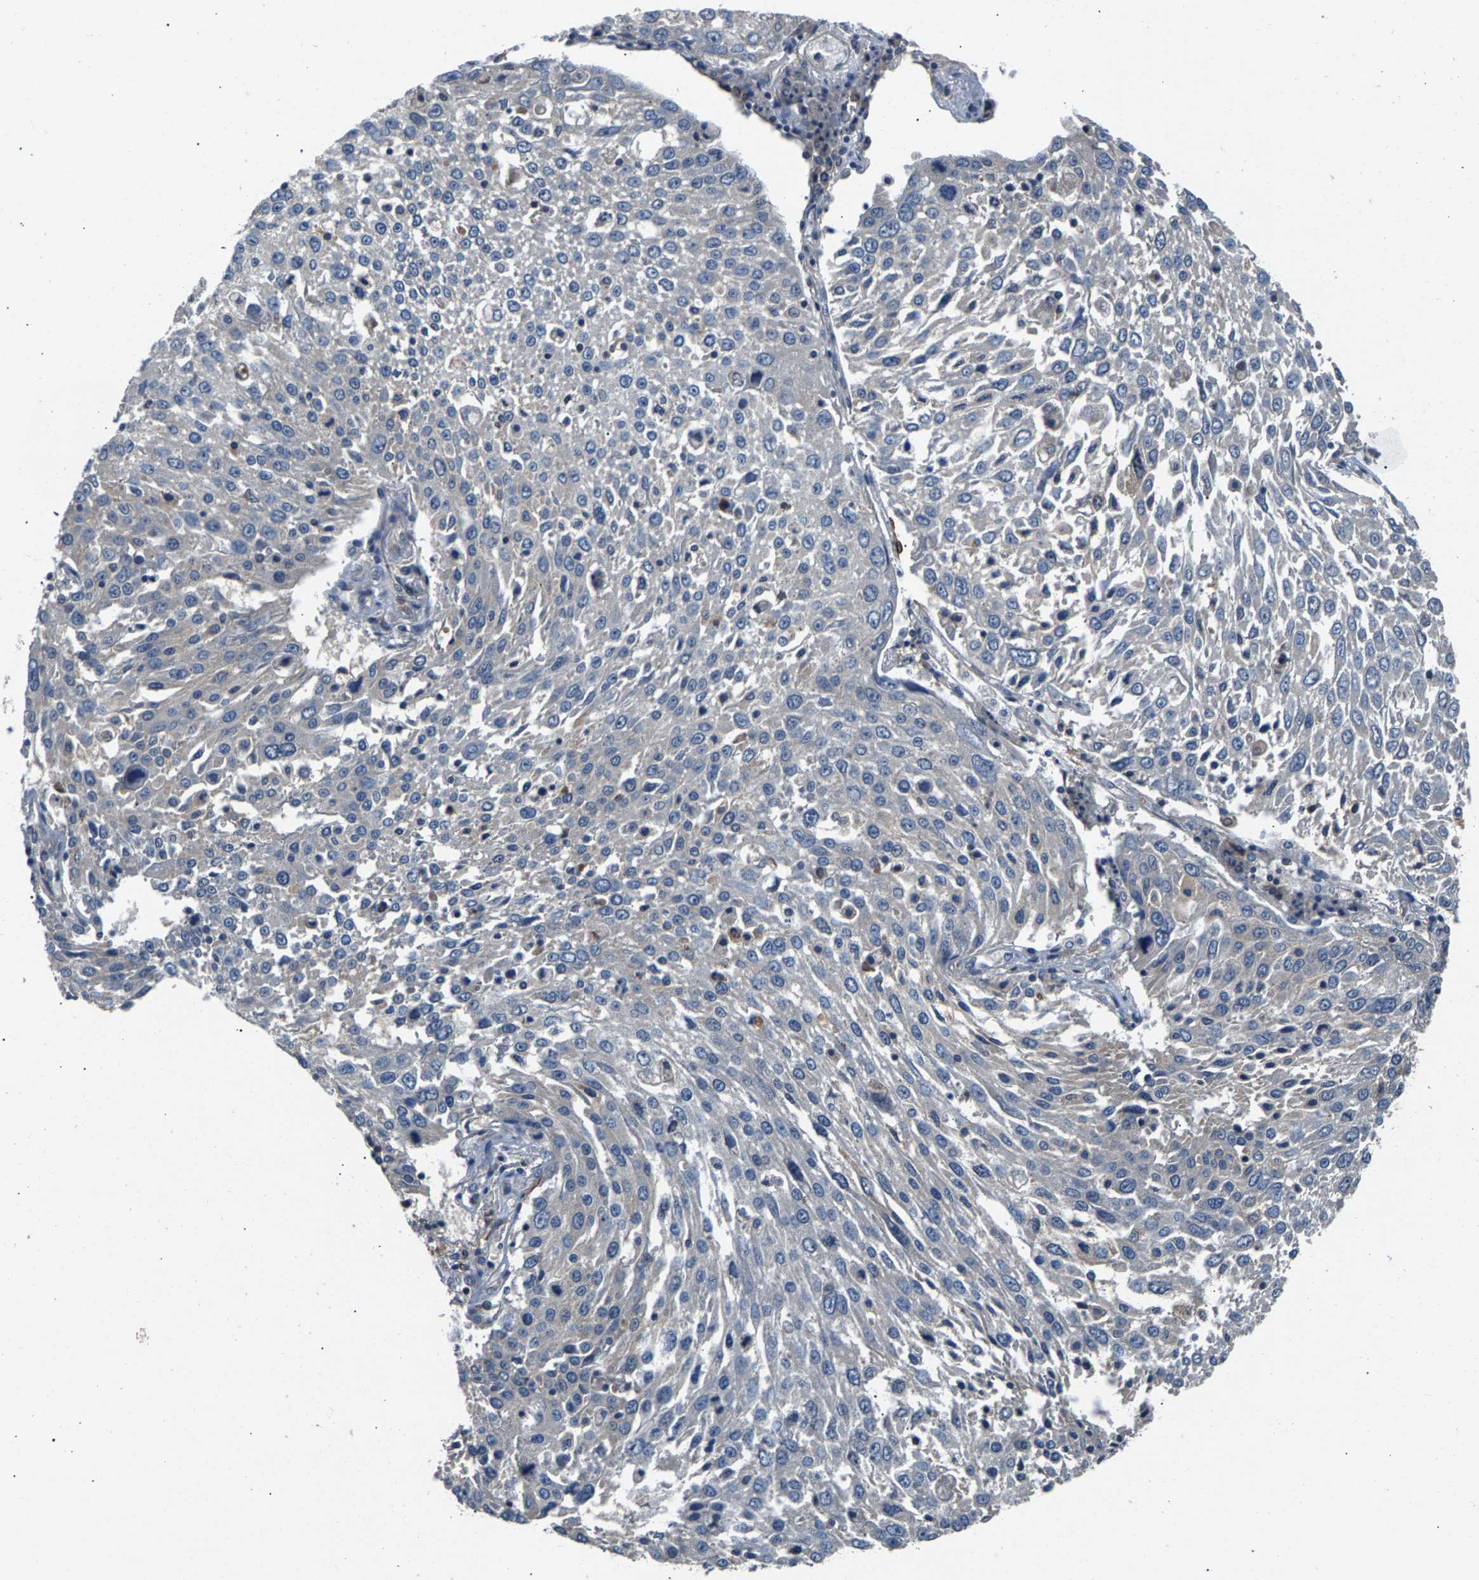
{"staining": {"intensity": "negative", "quantity": "none", "location": "none"}, "tissue": "lung cancer", "cell_type": "Tumor cells", "image_type": "cancer", "snomed": [{"axis": "morphology", "description": "Squamous cell carcinoma, NOS"}, {"axis": "topography", "description": "Lung"}], "caption": "Histopathology image shows no significant protein expression in tumor cells of squamous cell carcinoma (lung).", "gene": "NT5C", "patient": {"sex": "male", "age": 65}}